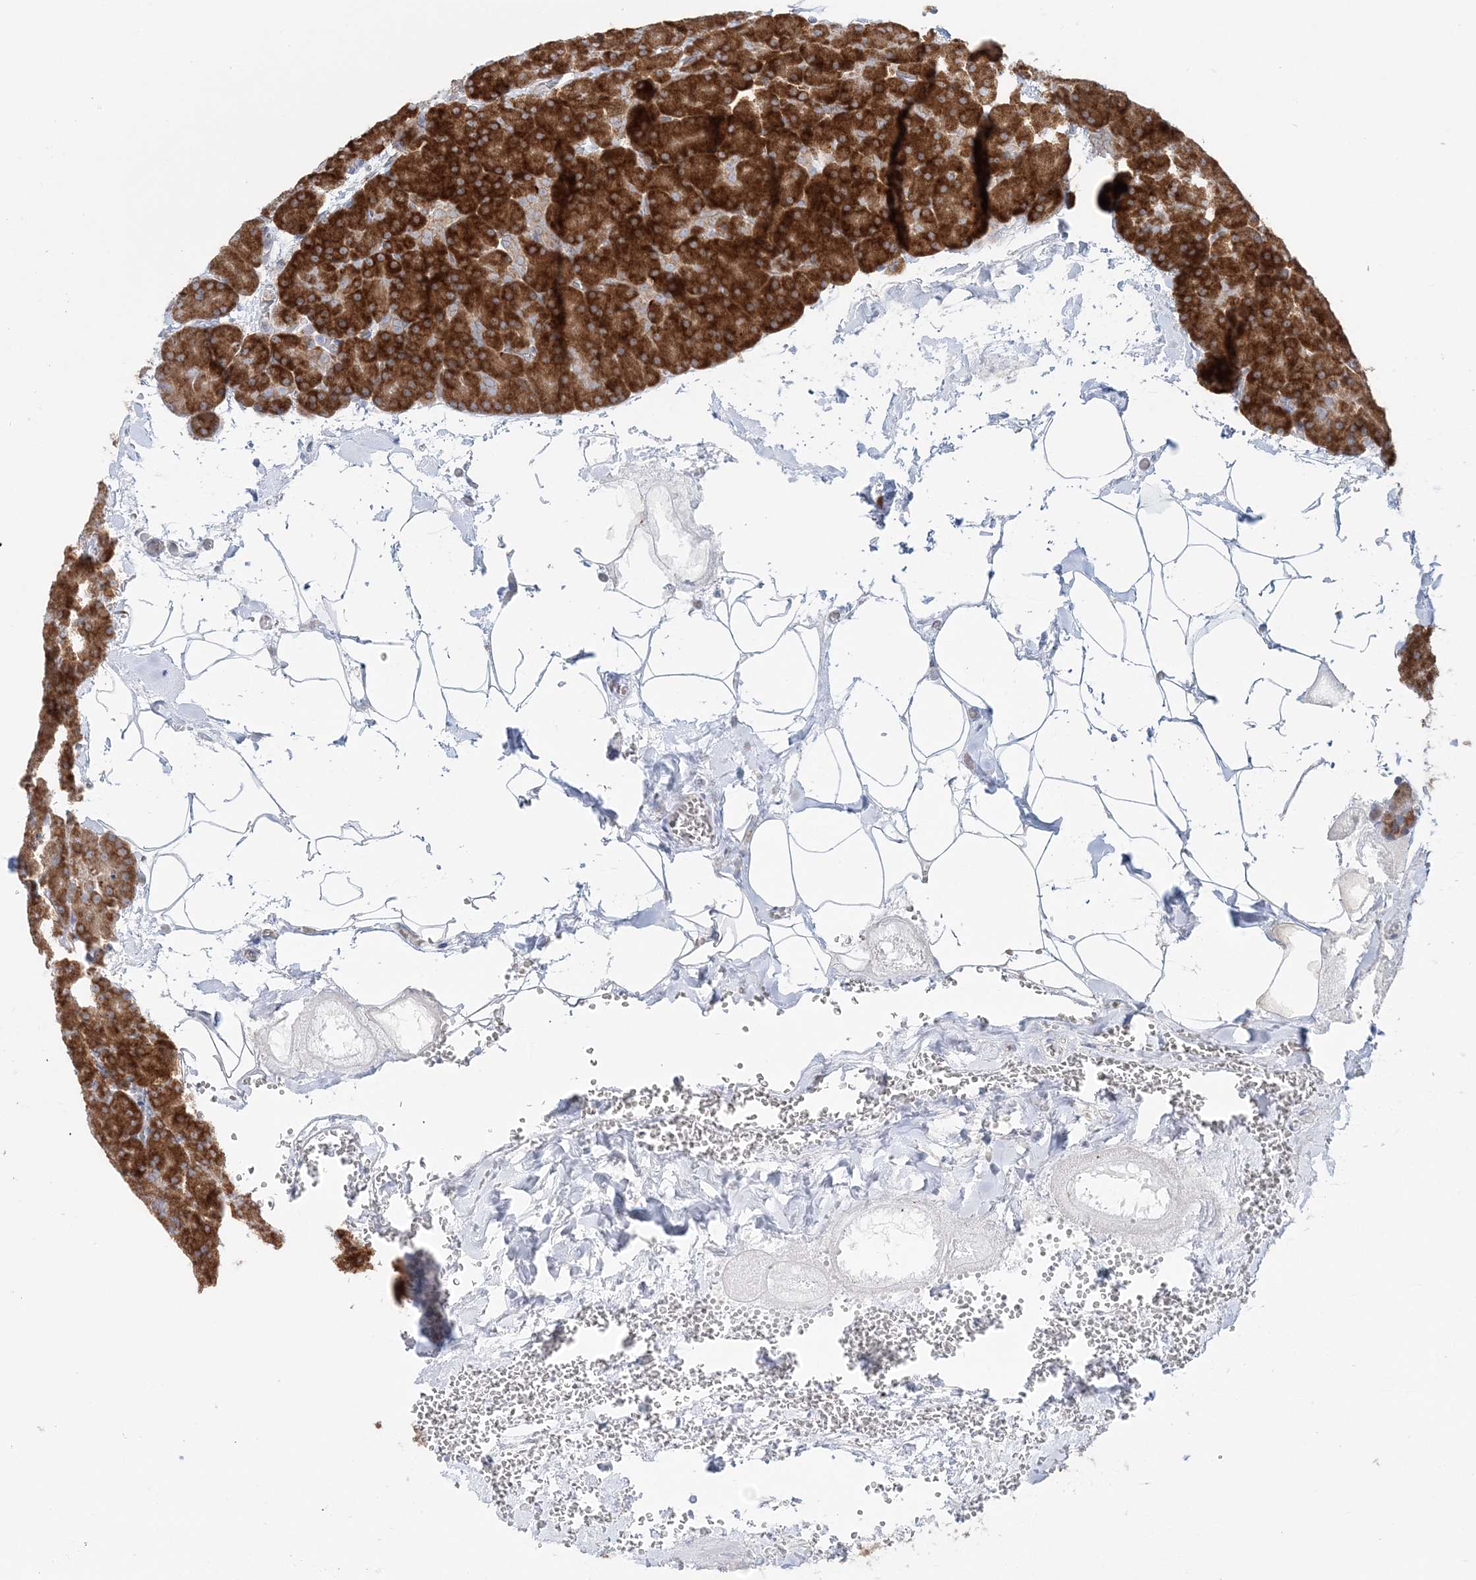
{"staining": {"intensity": "strong", "quantity": ">75%", "location": "cytoplasmic/membranous"}, "tissue": "pancreas", "cell_type": "Exocrine glandular cells", "image_type": "normal", "snomed": [{"axis": "morphology", "description": "Normal tissue, NOS"}, {"axis": "morphology", "description": "Carcinoid, malignant, NOS"}, {"axis": "topography", "description": "Pancreas"}], "caption": "Strong cytoplasmic/membranous protein expression is present in approximately >75% of exocrine glandular cells in pancreas. (Stains: DAB in brown, nuclei in blue, Microscopy: brightfield microscopy at high magnification).", "gene": "TMED10", "patient": {"sex": "female", "age": 35}}